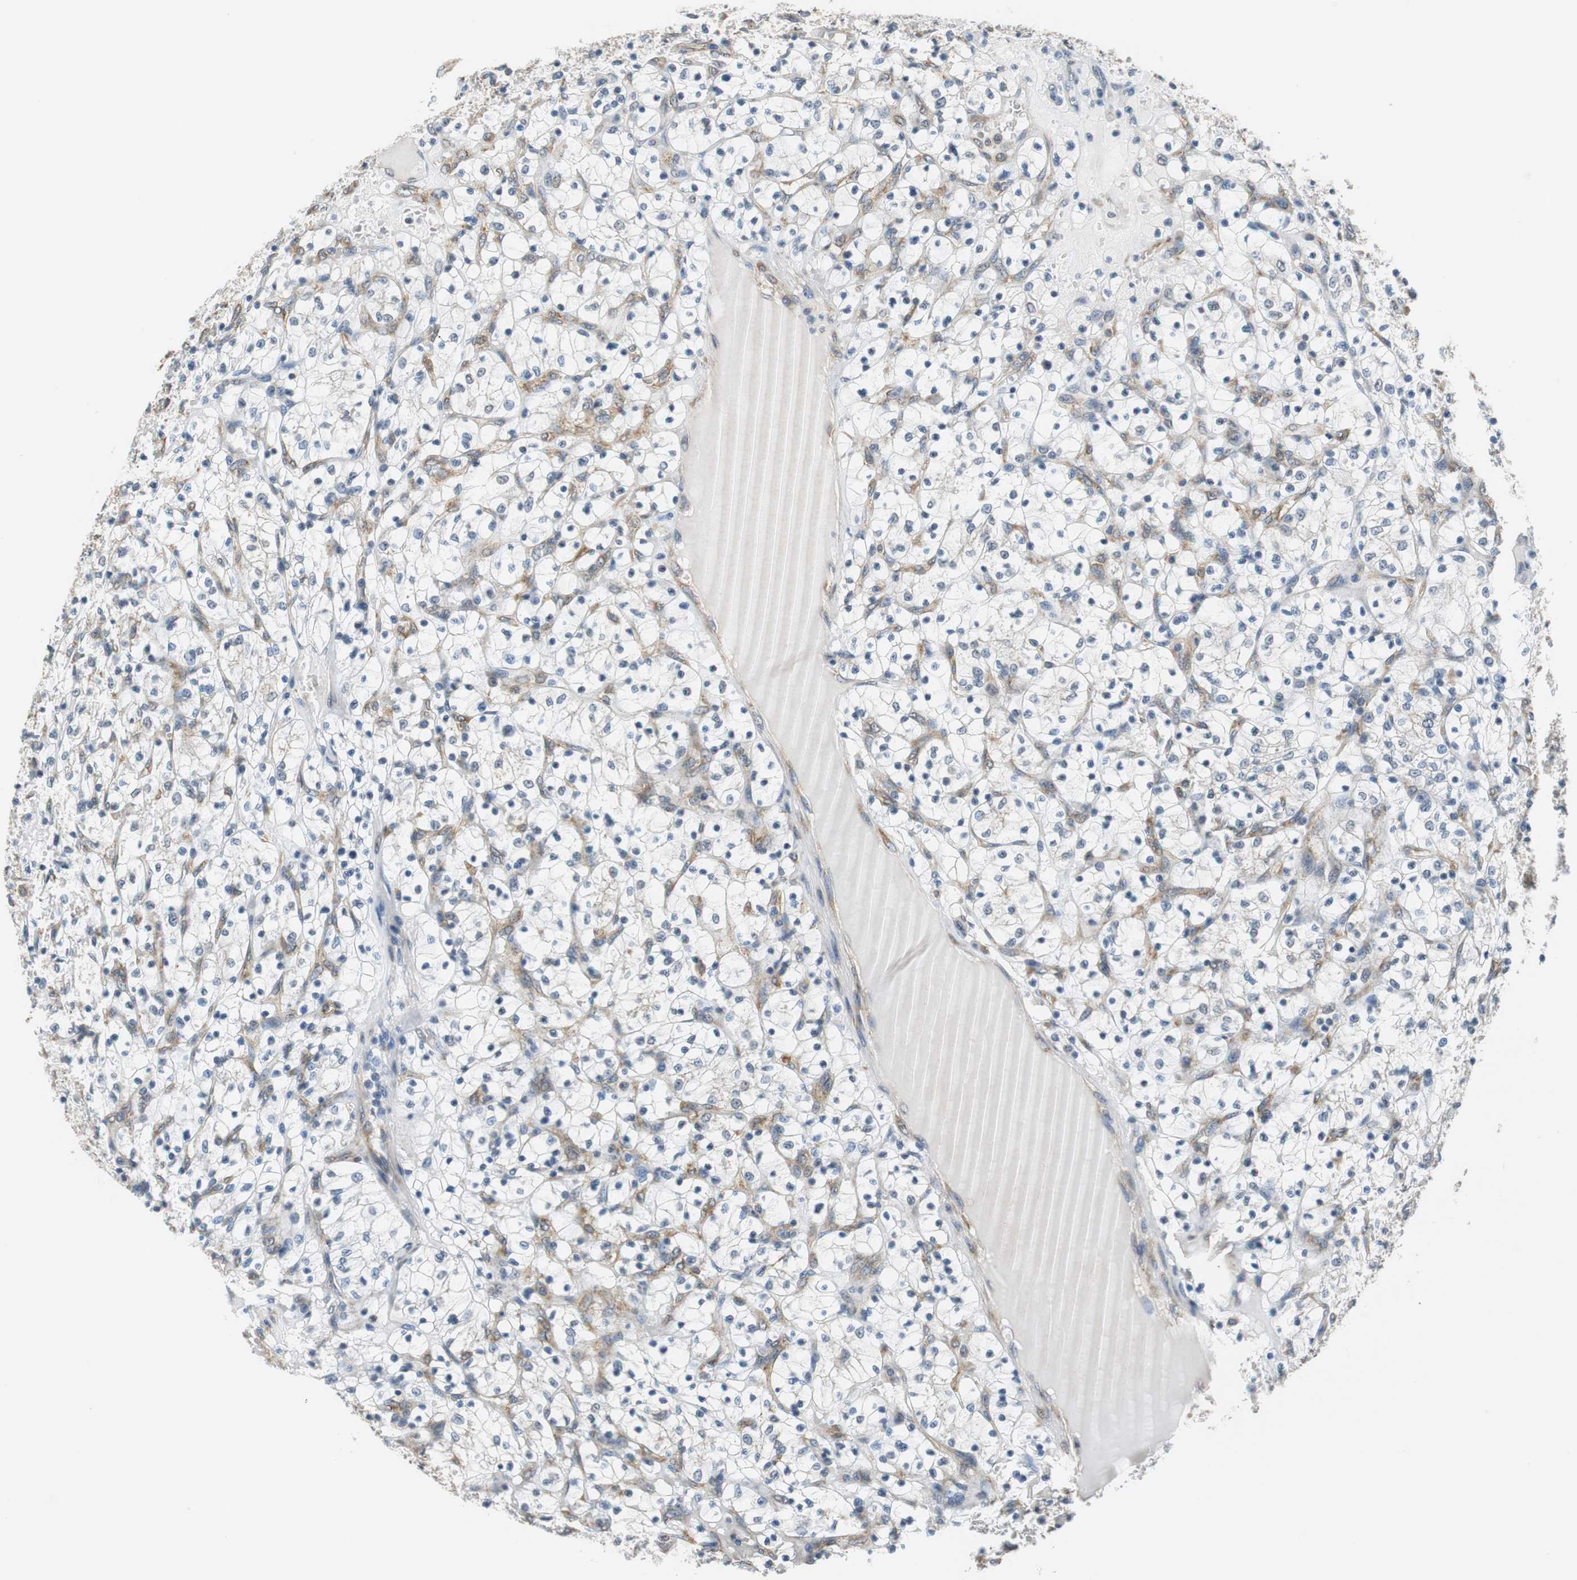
{"staining": {"intensity": "negative", "quantity": "none", "location": "none"}, "tissue": "renal cancer", "cell_type": "Tumor cells", "image_type": "cancer", "snomed": [{"axis": "morphology", "description": "Adenocarcinoma, NOS"}, {"axis": "topography", "description": "Kidney"}], "caption": "DAB immunohistochemical staining of human renal adenocarcinoma shows no significant positivity in tumor cells. Brightfield microscopy of immunohistochemistry (IHC) stained with DAB (3,3'-diaminobenzidine) (brown) and hematoxylin (blue), captured at high magnification.", "gene": "CNOT3", "patient": {"sex": "female", "age": 69}}